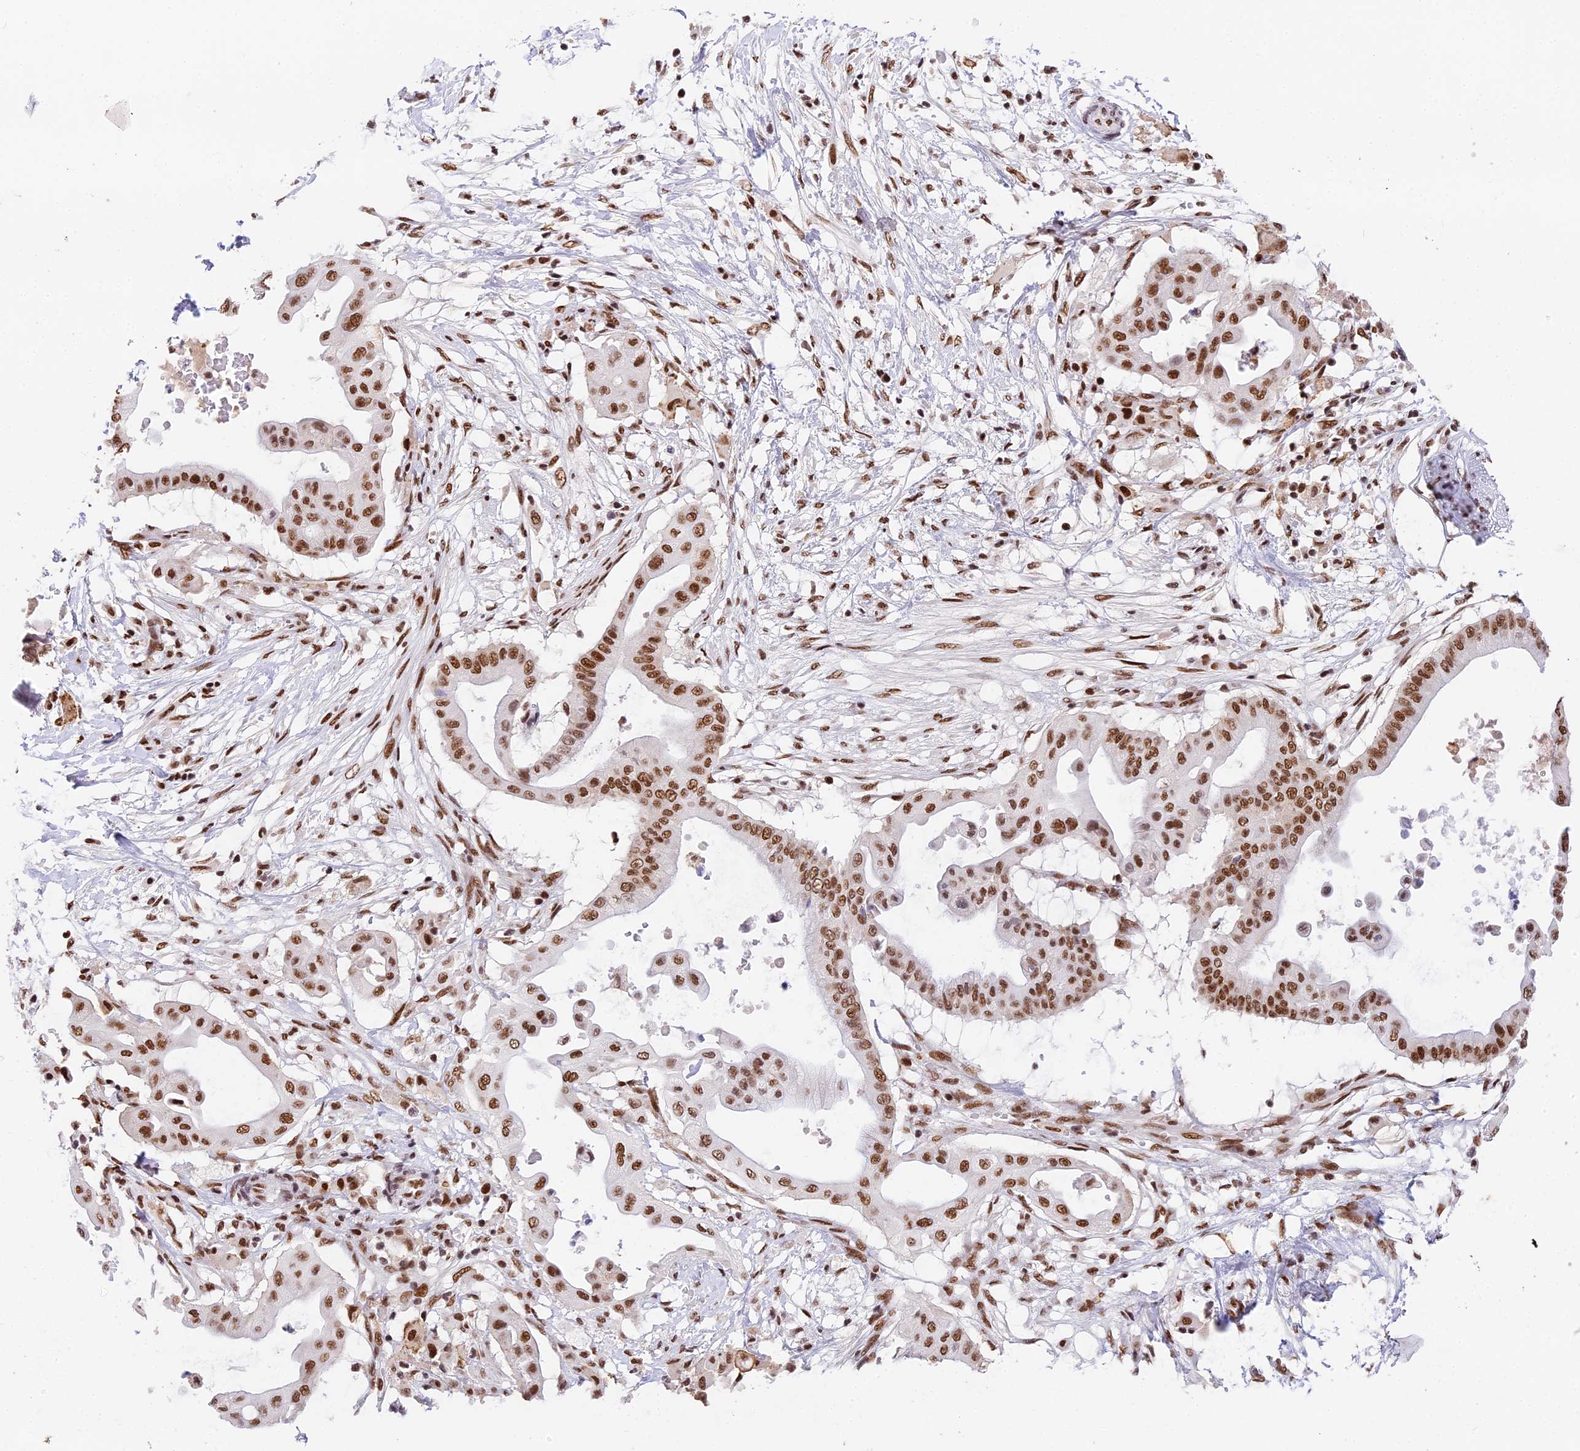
{"staining": {"intensity": "moderate", "quantity": ">75%", "location": "nuclear"}, "tissue": "pancreatic cancer", "cell_type": "Tumor cells", "image_type": "cancer", "snomed": [{"axis": "morphology", "description": "Adenocarcinoma, NOS"}, {"axis": "topography", "description": "Pancreas"}], "caption": "A medium amount of moderate nuclear staining is identified in about >75% of tumor cells in pancreatic cancer tissue. The staining was performed using DAB, with brown indicating positive protein expression. Nuclei are stained blue with hematoxylin.", "gene": "SBNO1", "patient": {"sex": "male", "age": 68}}